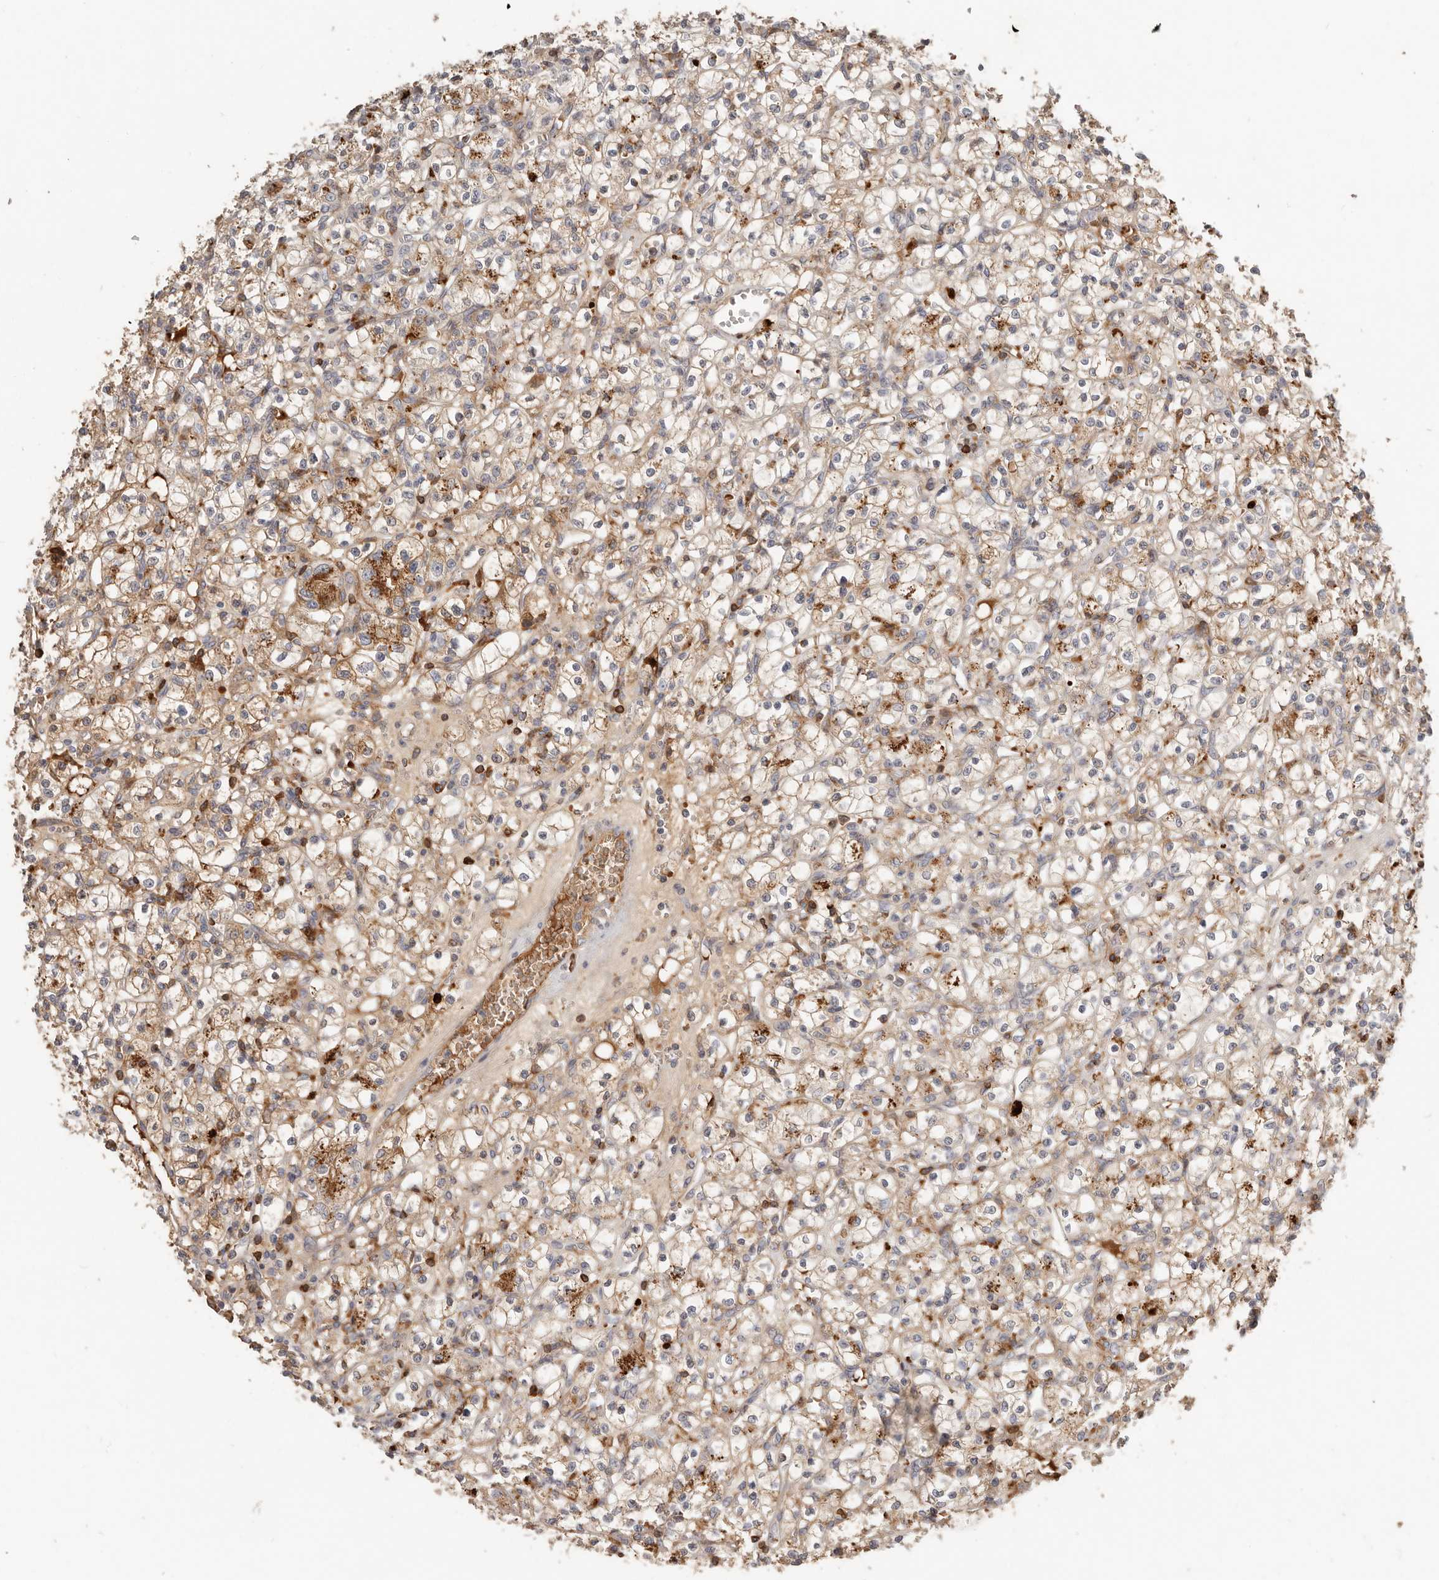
{"staining": {"intensity": "moderate", "quantity": ">75%", "location": "cytoplasmic/membranous"}, "tissue": "renal cancer", "cell_type": "Tumor cells", "image_type": "cancer", "snomed": [{"axis": "morphology", "description": "Adenocarcinoma, NOS"}, {"axis": "topography", "description": "Kidney"}], "caption": "Renal adenocarcinoma was stained to show a protein in brown. There is medium levels of moderate cytoplasmic/membranous positivity in about >75% of tumor cells.", "gene": "MTFR2", "patient": {"sex": "female", "age": 59}}